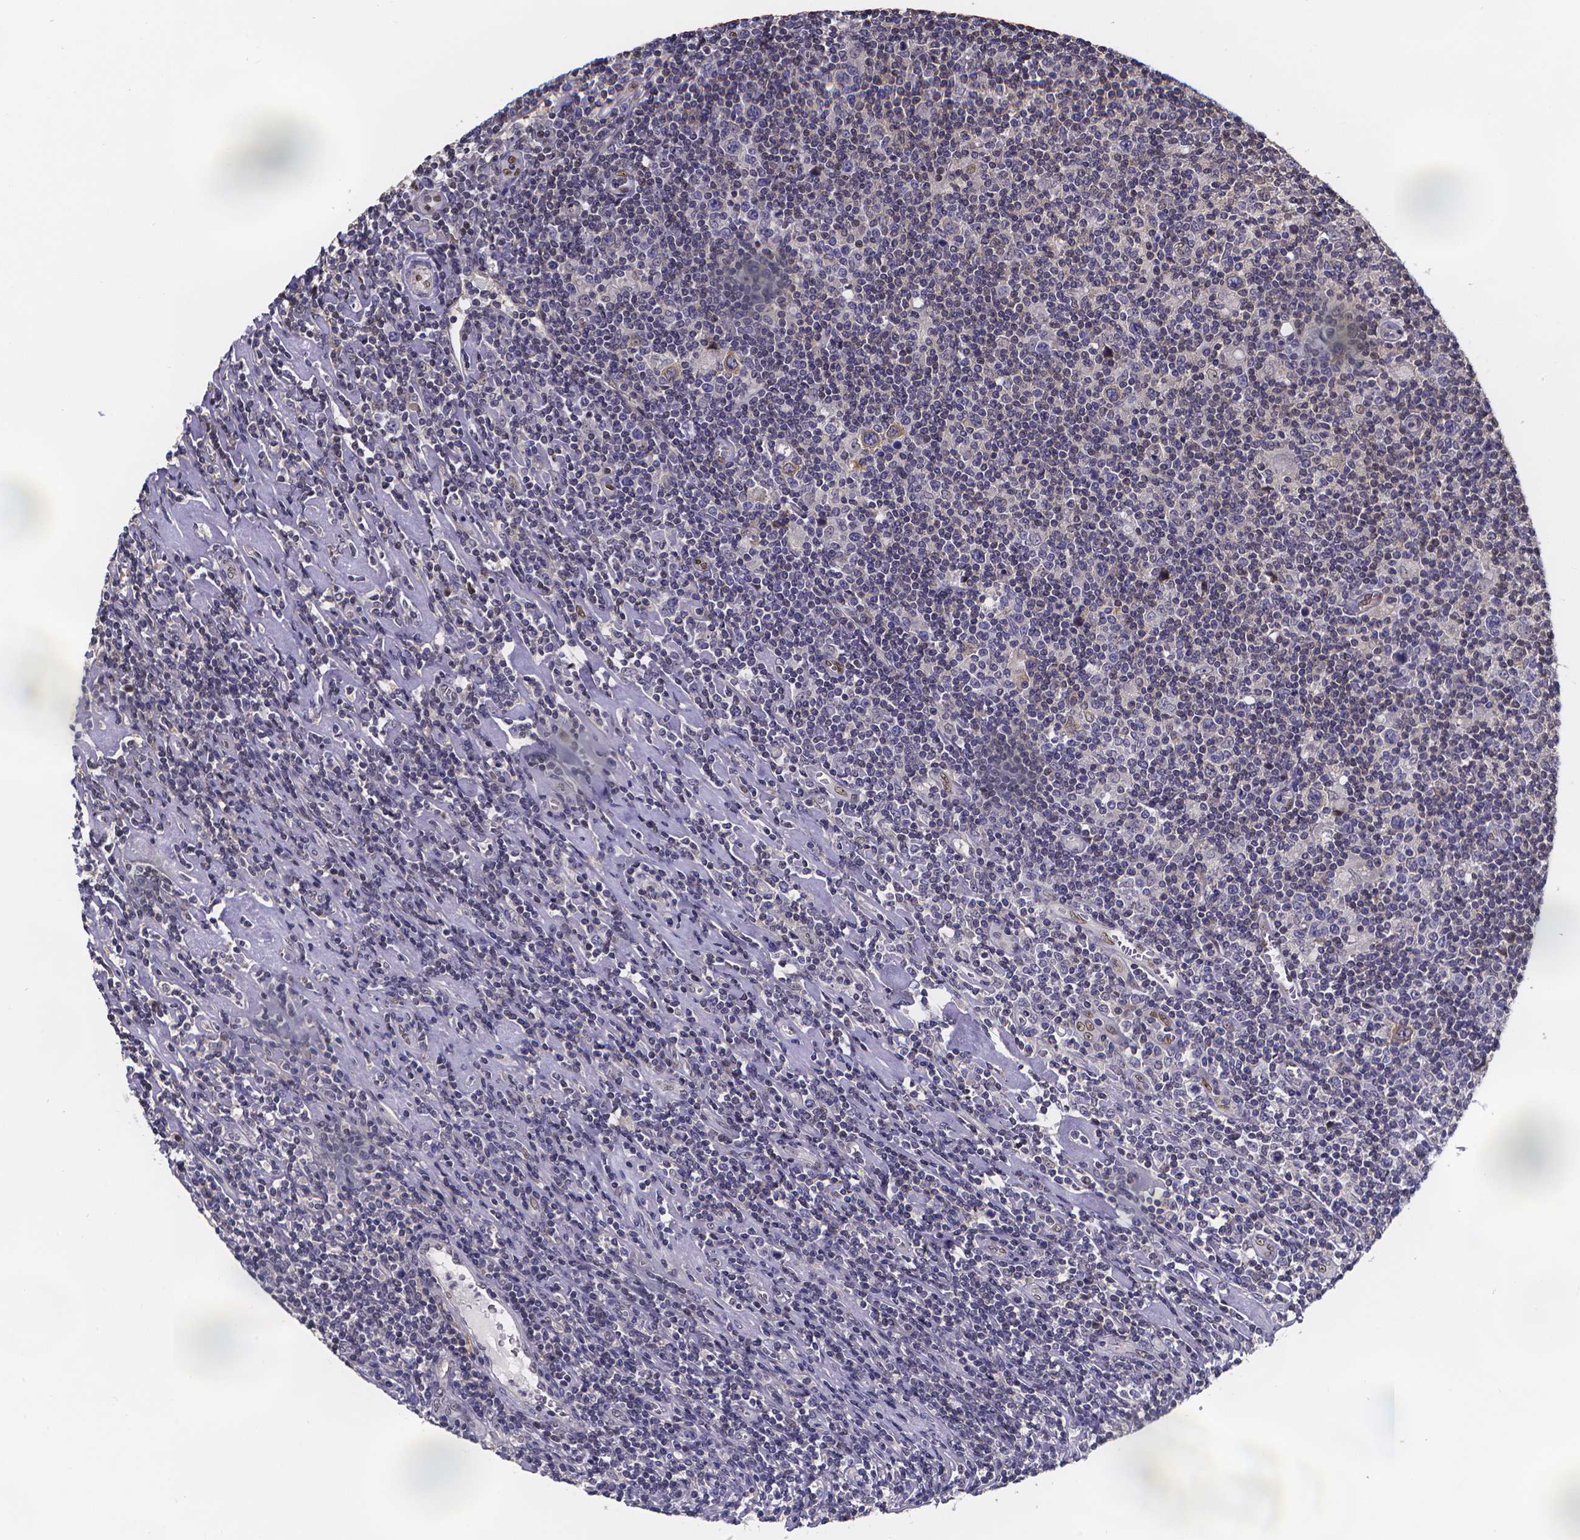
{"staining": {"intensity": "weak", "quantity": "<25%", "location": "cytoplasmic/membranous"}, "tissue": "lymphoma", "cell_type": "Tumor cells", "image_type": "cancer", "snomed": [{"axis": "morphology", "description": "Hodgkin's disease, NOS"}, {"axis": "topography", "description": "Lymph node"}], "caption": "High magnification brightfield microscopy of Hodgkin's disease stained with DAB (brown) and counterstained with hematoxylin (blue): tumor cells show no significant staining.", "gene": "PAH", "patient": {"sex": "male", "age": 40}}